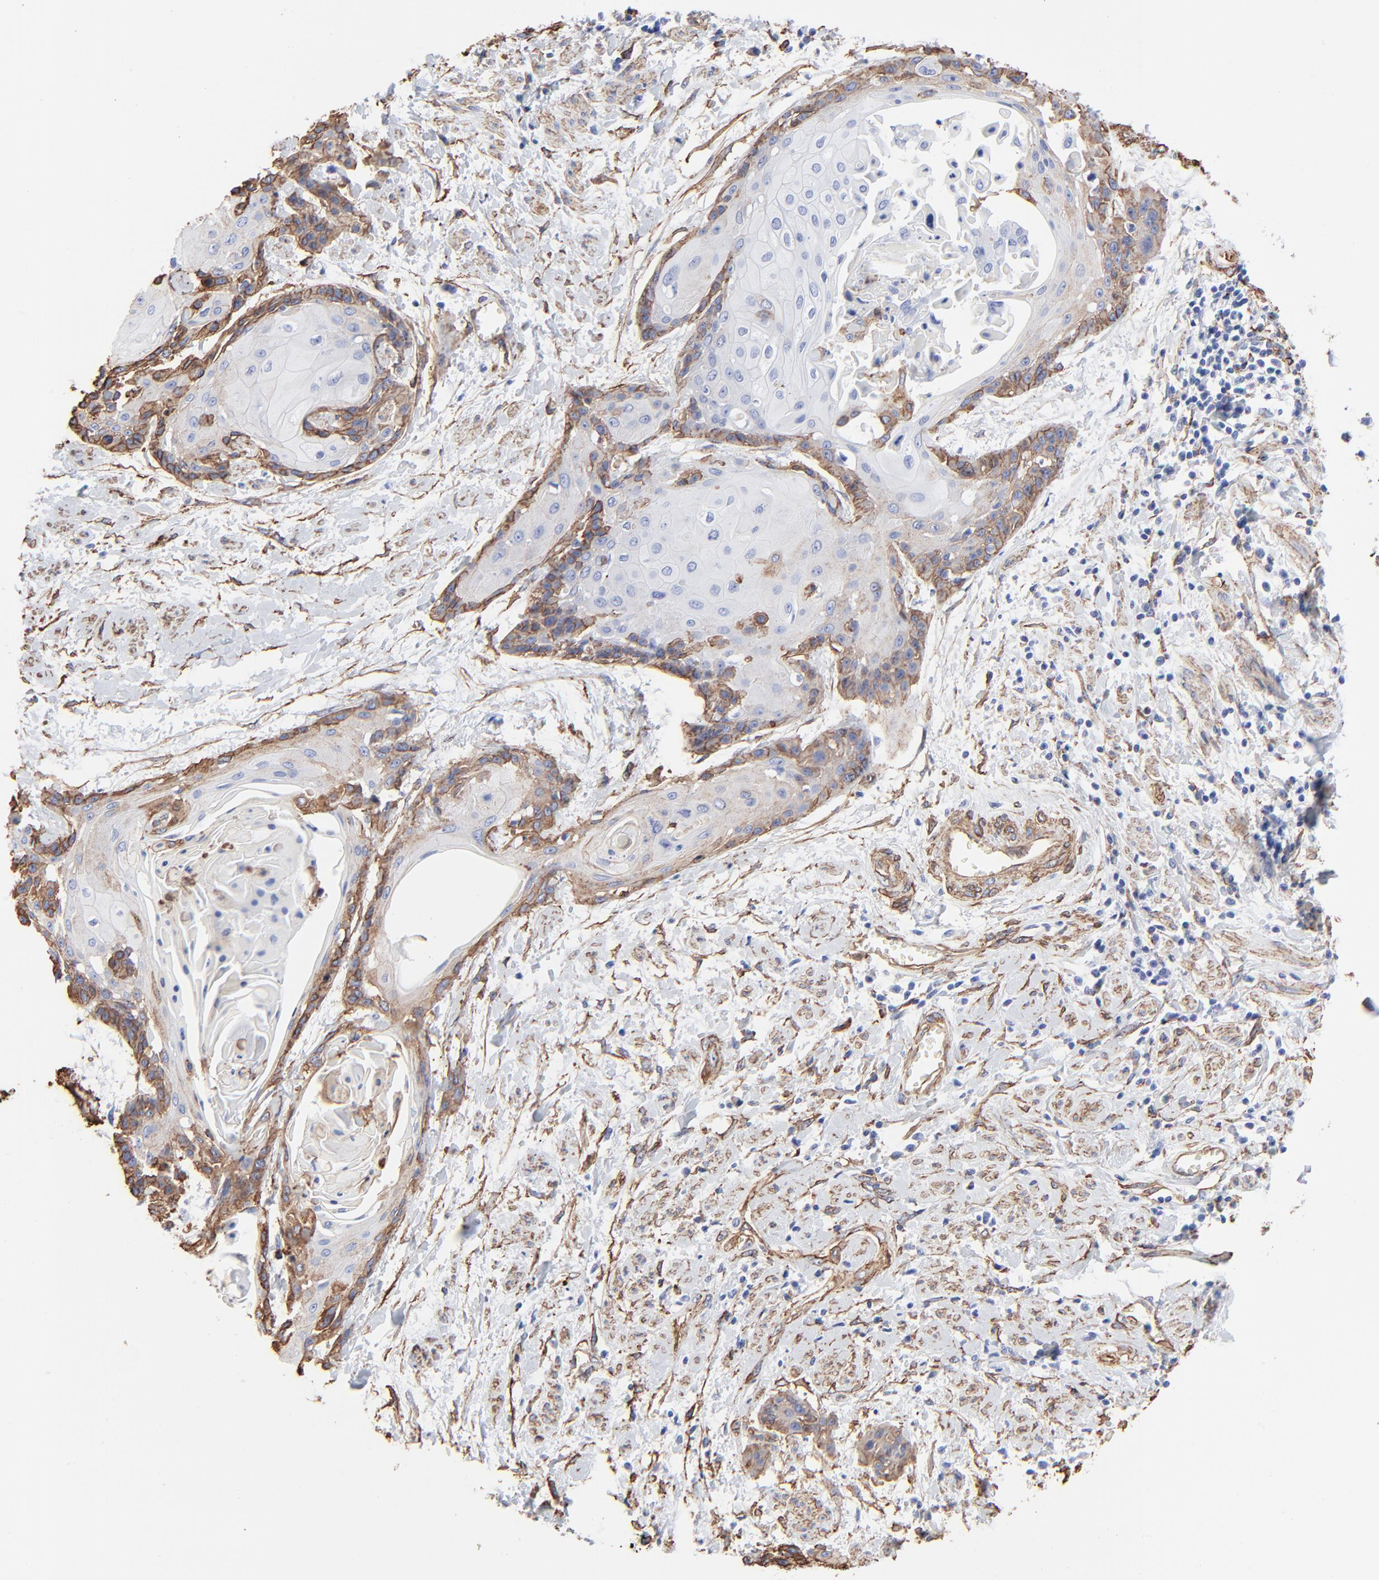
{"staining": {"intensity": "strong", "quantity": "25%-75%", "location": "cytoplasmic/membranous"}, "tissue": "cervical cancer", "cell_type": "Tumor cells", "image_type": "cancer", "snomed": [{"axis": "morphology", "description": "Squamous cell carcinoma, NOS"}, {"axis": "topography", "description": "Cervix"}], "caption": "Cervical cancer (squamous cell carcinoma) stained with a protein marker exhibits strong staining in tumor cells.", "gene": "CAV1", "patient": {"sex": "female", "age": 57}}